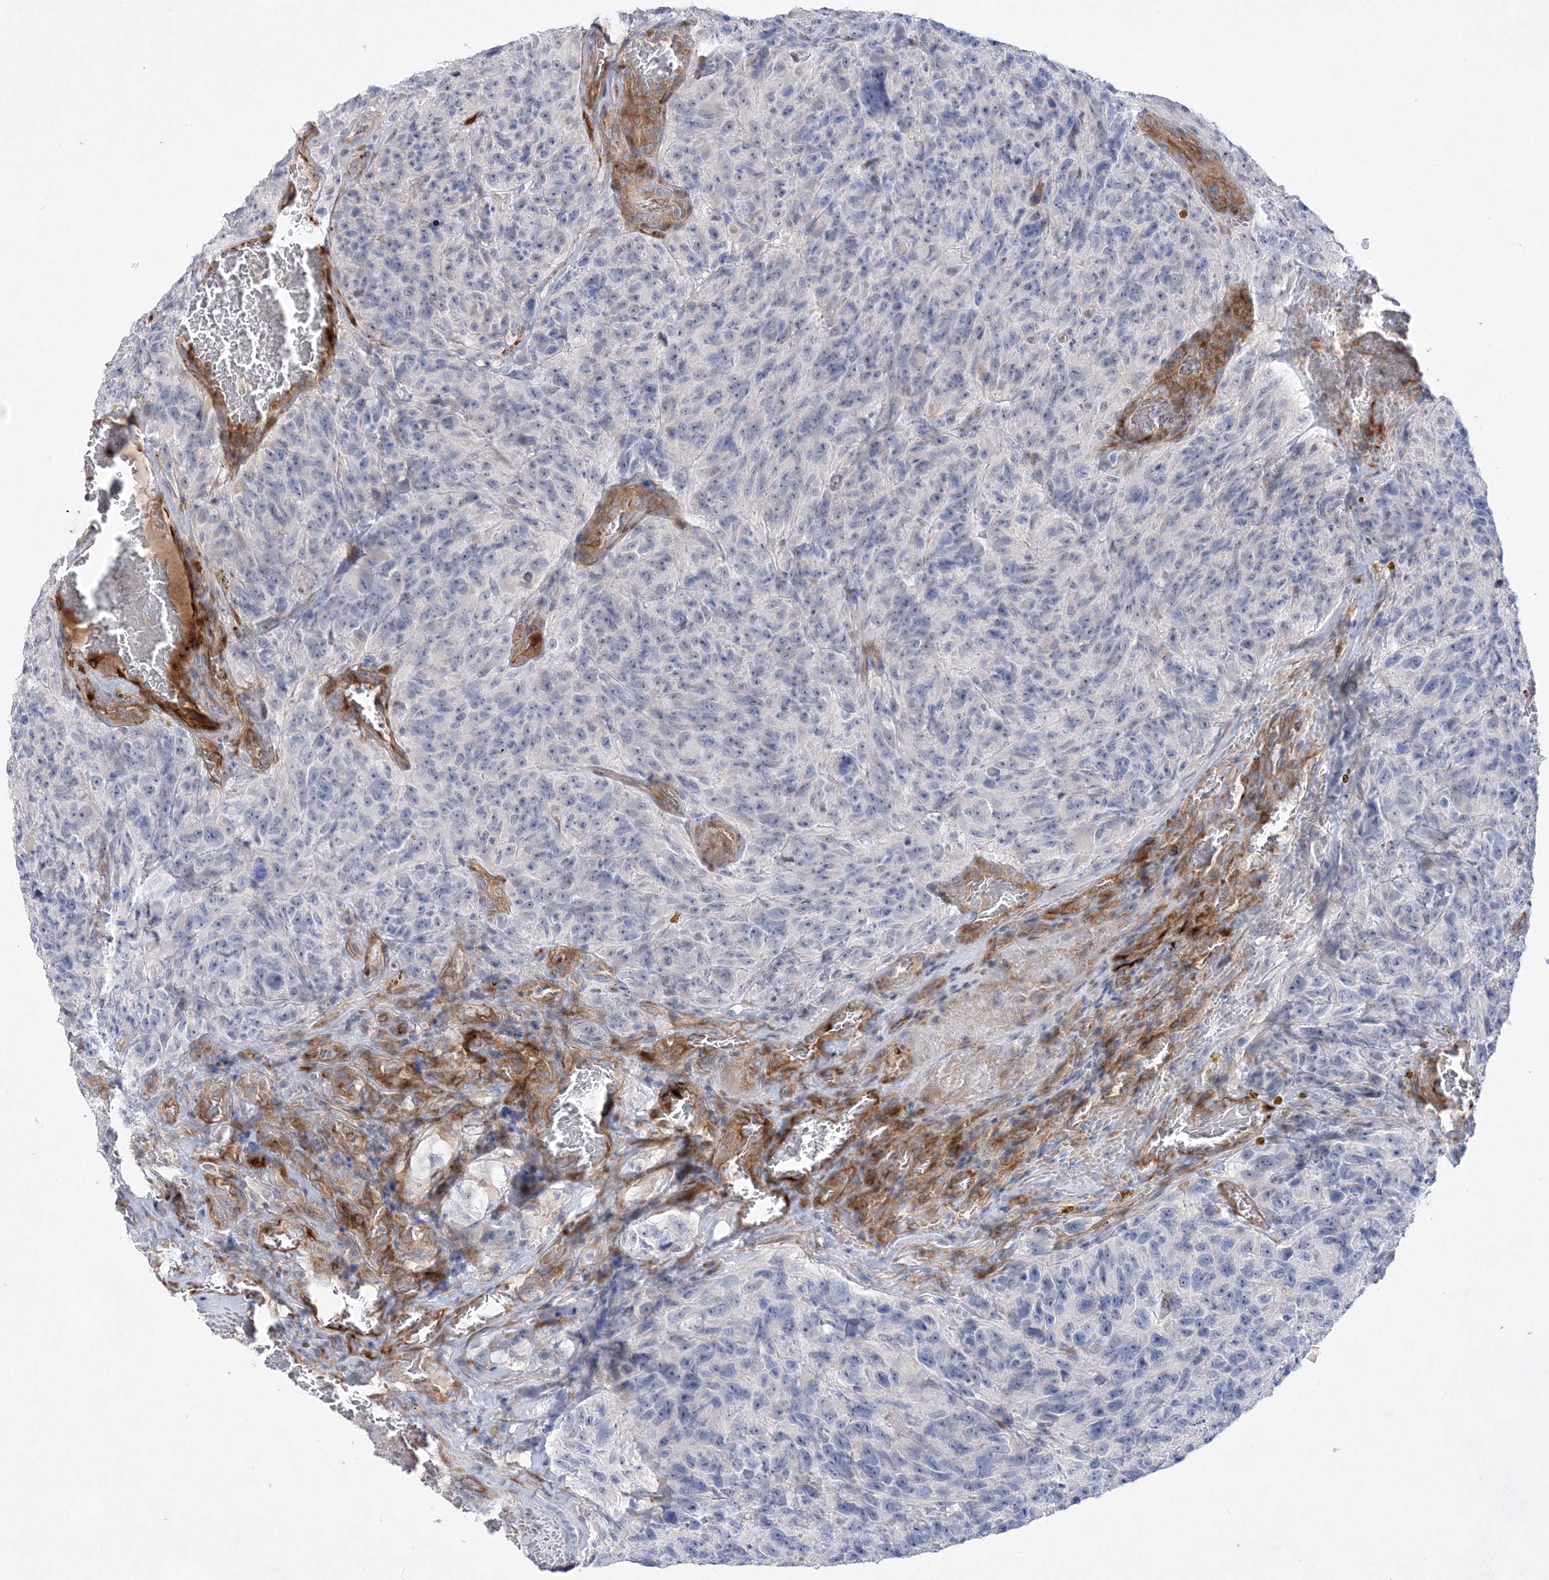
{"staining": {"intensity": "negative", "quantity": "none", "location": "none"}, "tissue": "glioma", "cell_type": "Tumor cells", "image_type": "cancer", "snomed": [{"axis": "morphology", "description": "Glioma, malignant, High grade"}, {"axis": "topography", "description": "Brain"}], "caption": "DAB (3,3'-diaminobenzidine) immunohistochemical staining of human glioma shows no significant expression in tumor cells. (Brightfield microscopy of DAB immunohistochemistry (IHC) at high magnification).", "gene": "TMEM132B", "patient": {"sex": "male", "age": 69}}